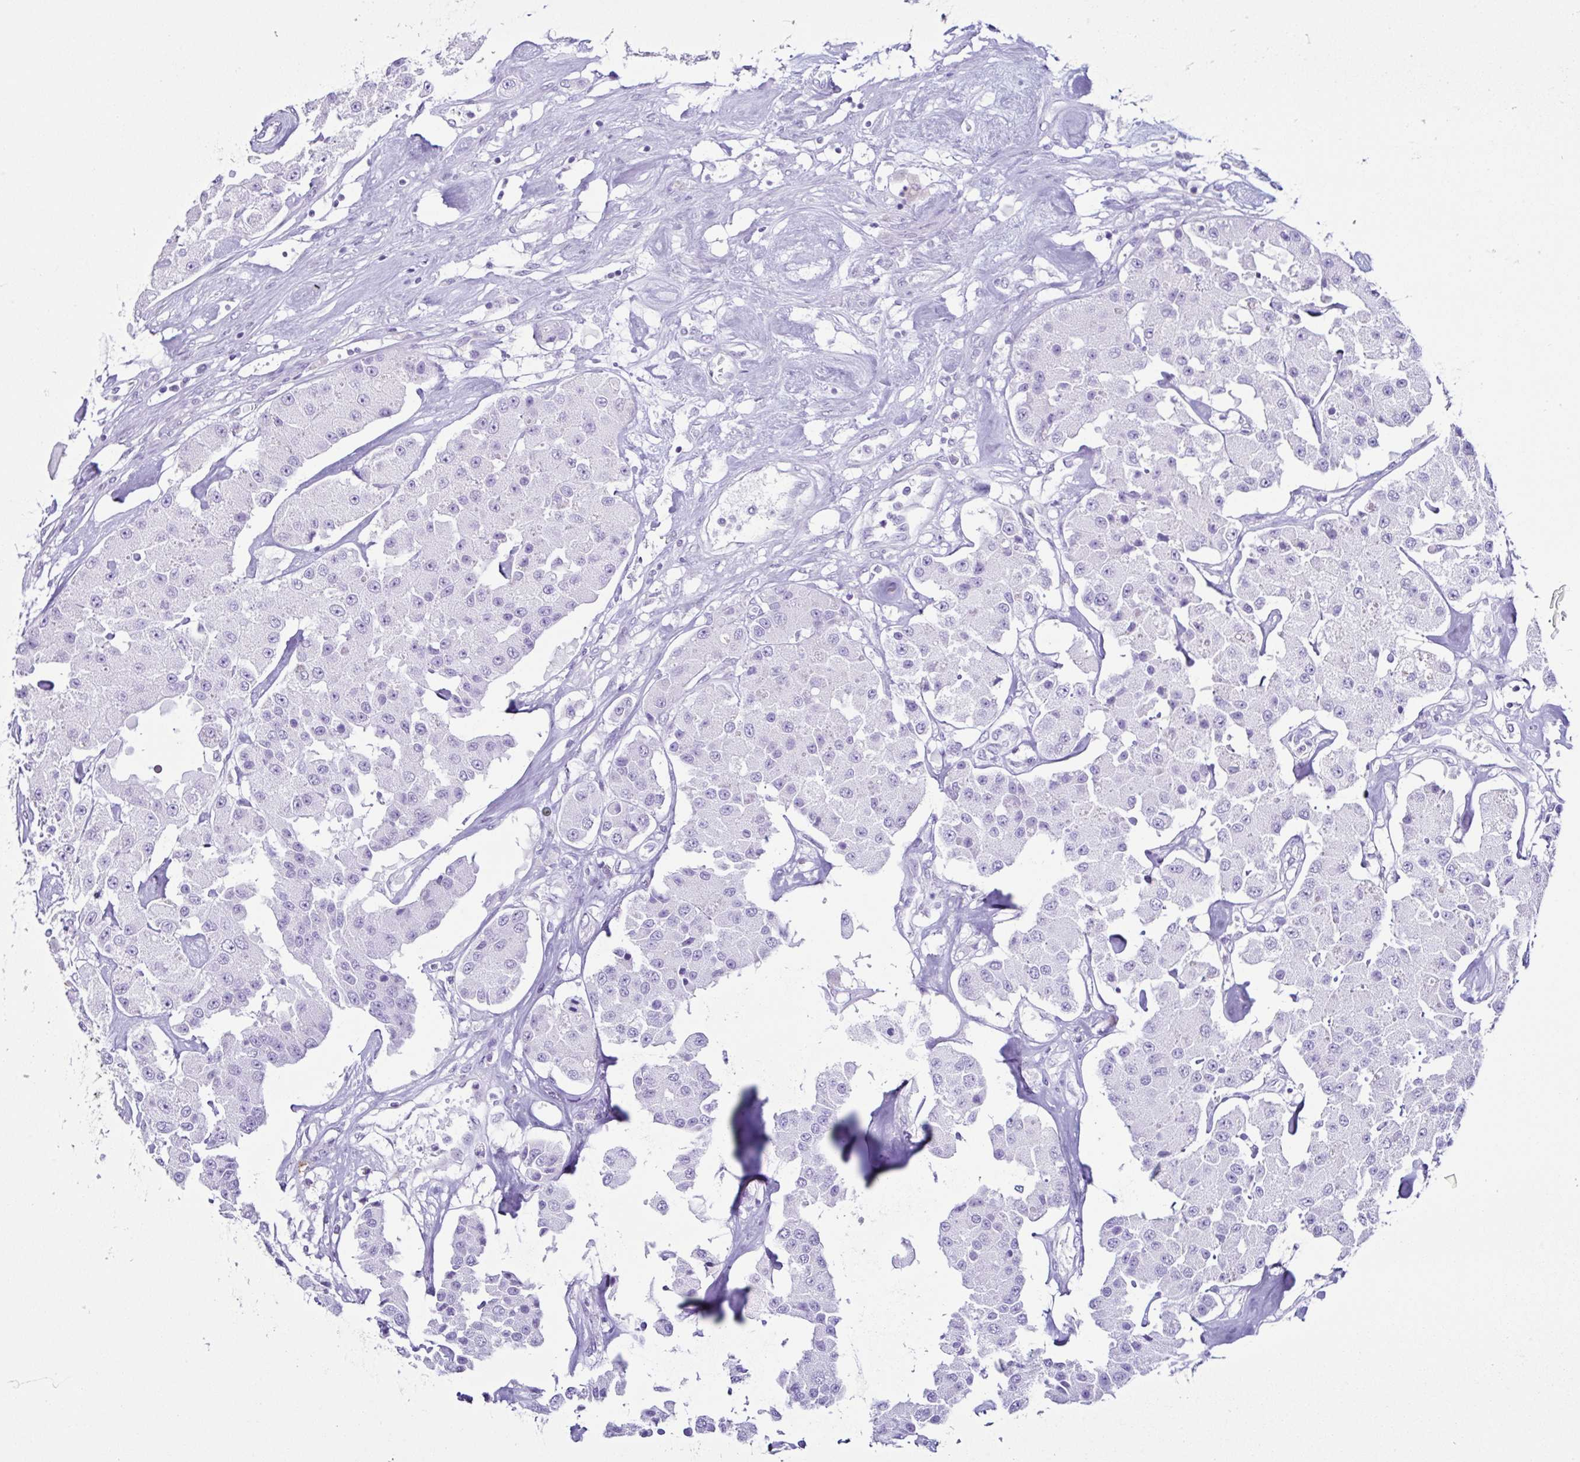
{"staining": {"intensity": "negative", "quantity": "none", "location": "none"}, "tissue": "carcinoid", "cell_type": "Tumor cells", "image_type": "cancer", "snomed": [{"axis": "morphology", "description": "Carcinoid, malignant, NOS"}, {"axis": "topography", "description": "Pancreas"}], "caption": "Tumor cells are negative for brown protein staining in malignant carcinoid.", "gene": "PIGF", "patient": {"sex": "male", "age": 41}}